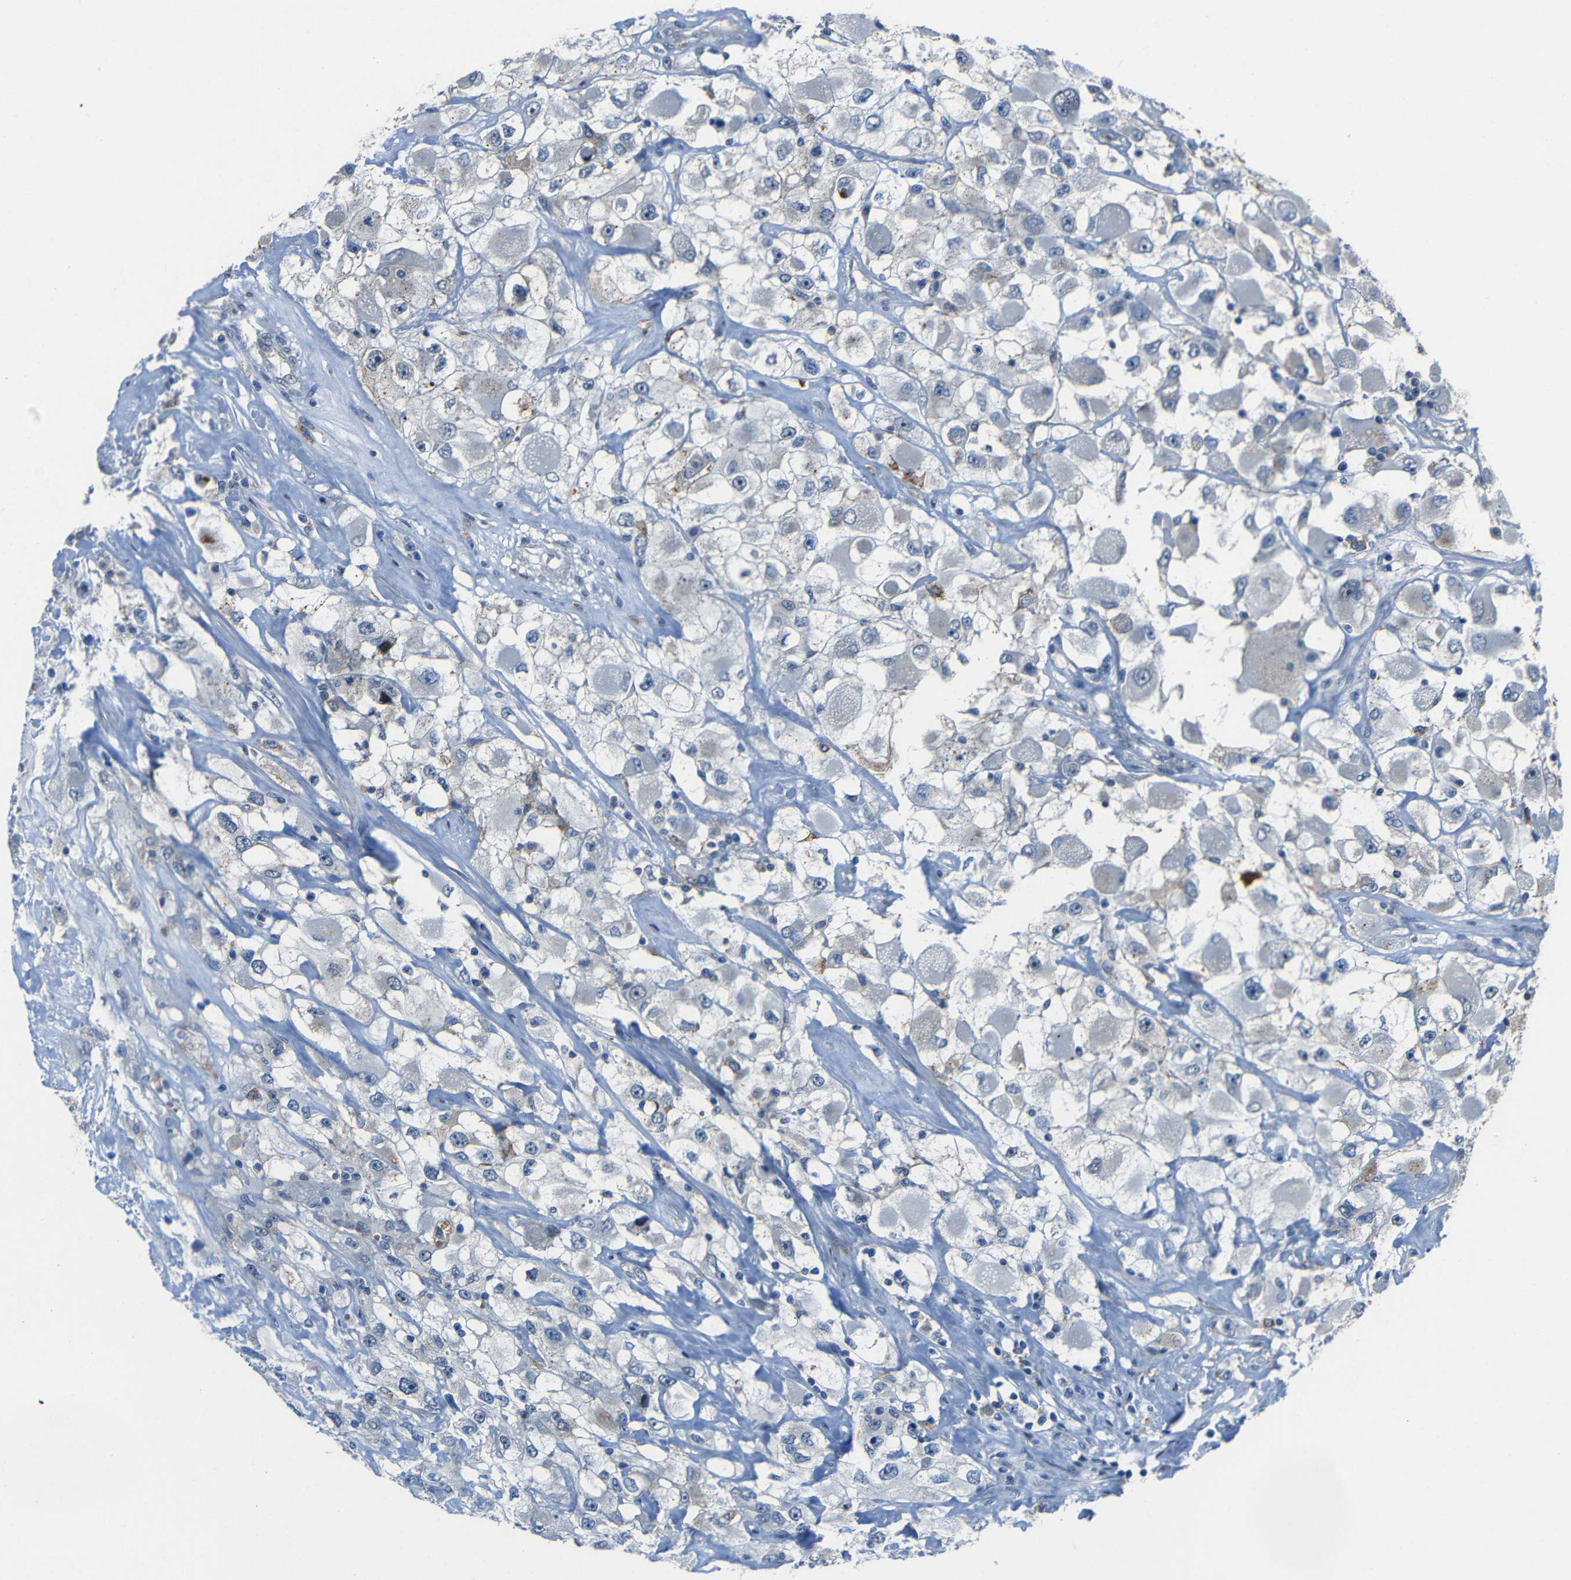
{"staining": {"intensity": "negative", "quantity": "none", "location": "none"}, "tissue": "renal cancer", "cell_type": "Tumor cells", "image_type": "cancer", "snomed": [{"axis": "morphology", "description": "Adenocarcinoma, NOS"}, {"axis": "topography", "description": "Kidney"}], "caption": "High power microscopy micrograph of an immunohistochemistry (IHC) image of adenocarcinoma (renal), revealing no significant staining in tumor cells.", "gene": "DNAJC5", "patient": {"sex": "female", "age": 52}}